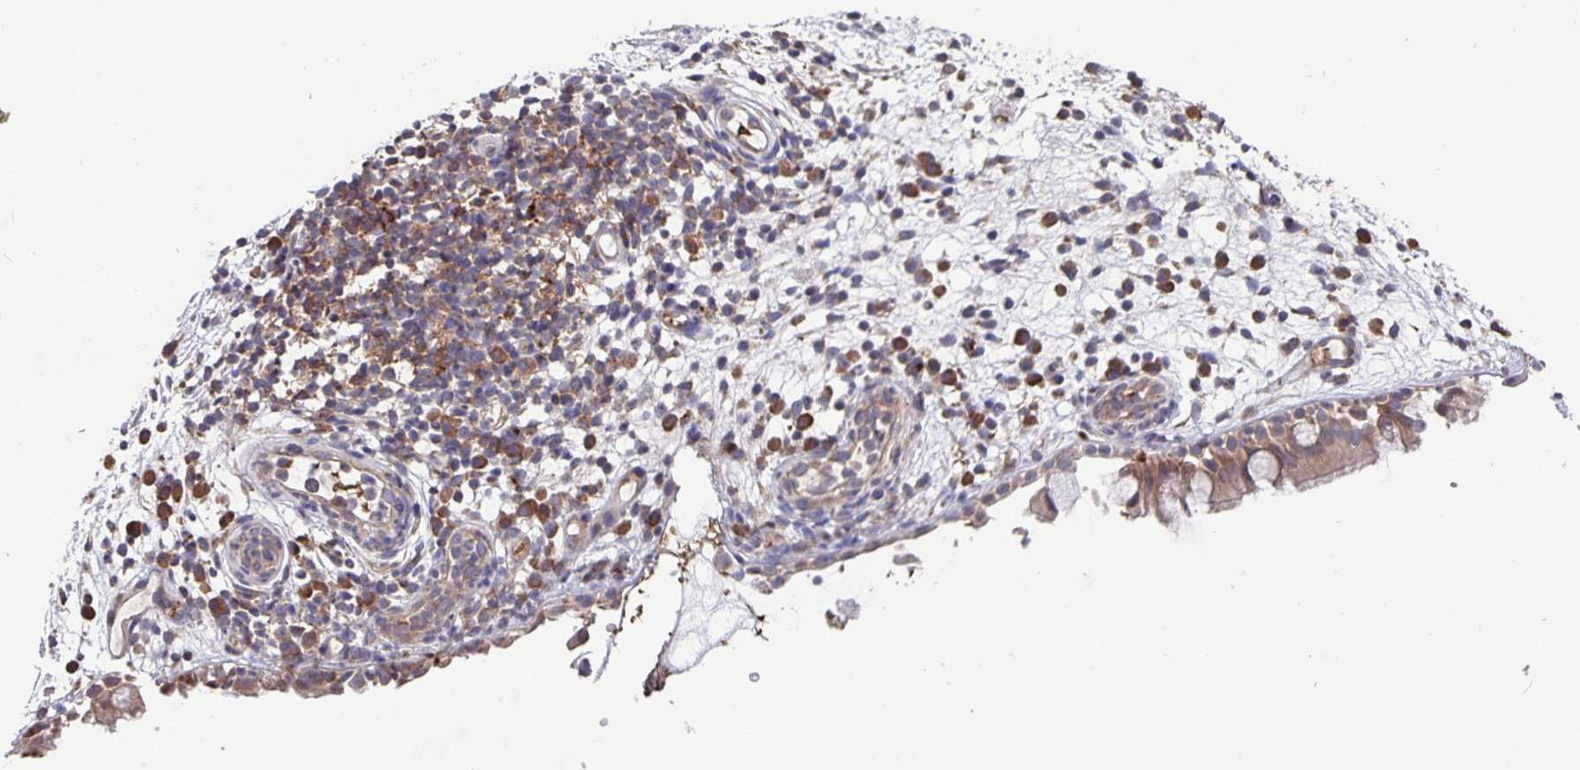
{"staining": {"intensity": "weak", "quantity": "25%-75%", "location": "cytoplasmic/membranous"}, "tissue": "nasopharynx", "cell_type": "Respiratory epithelial cells", "image_type": "normal", "snomed": [{"axis": "morphology", "description": "Normal tissue, NOS"}, {"axis": "morphology", "description": "Inflammation, NOS"}, {"axis": "topography", "description": "Nasopharynx"}], "caption": "Immunohistochemistry micrograph of benign nasopharynx: human nasopharynx stained using immunohistochemistry shows low levels of weak protein expression localized specifically in the cytoplasmic/membranous of respiratory epithelial cells, appearing as a cytoplasmic/membranous brown color.", "gene": "FEM1C", "patient": {"sex": "male", "age": 54}}